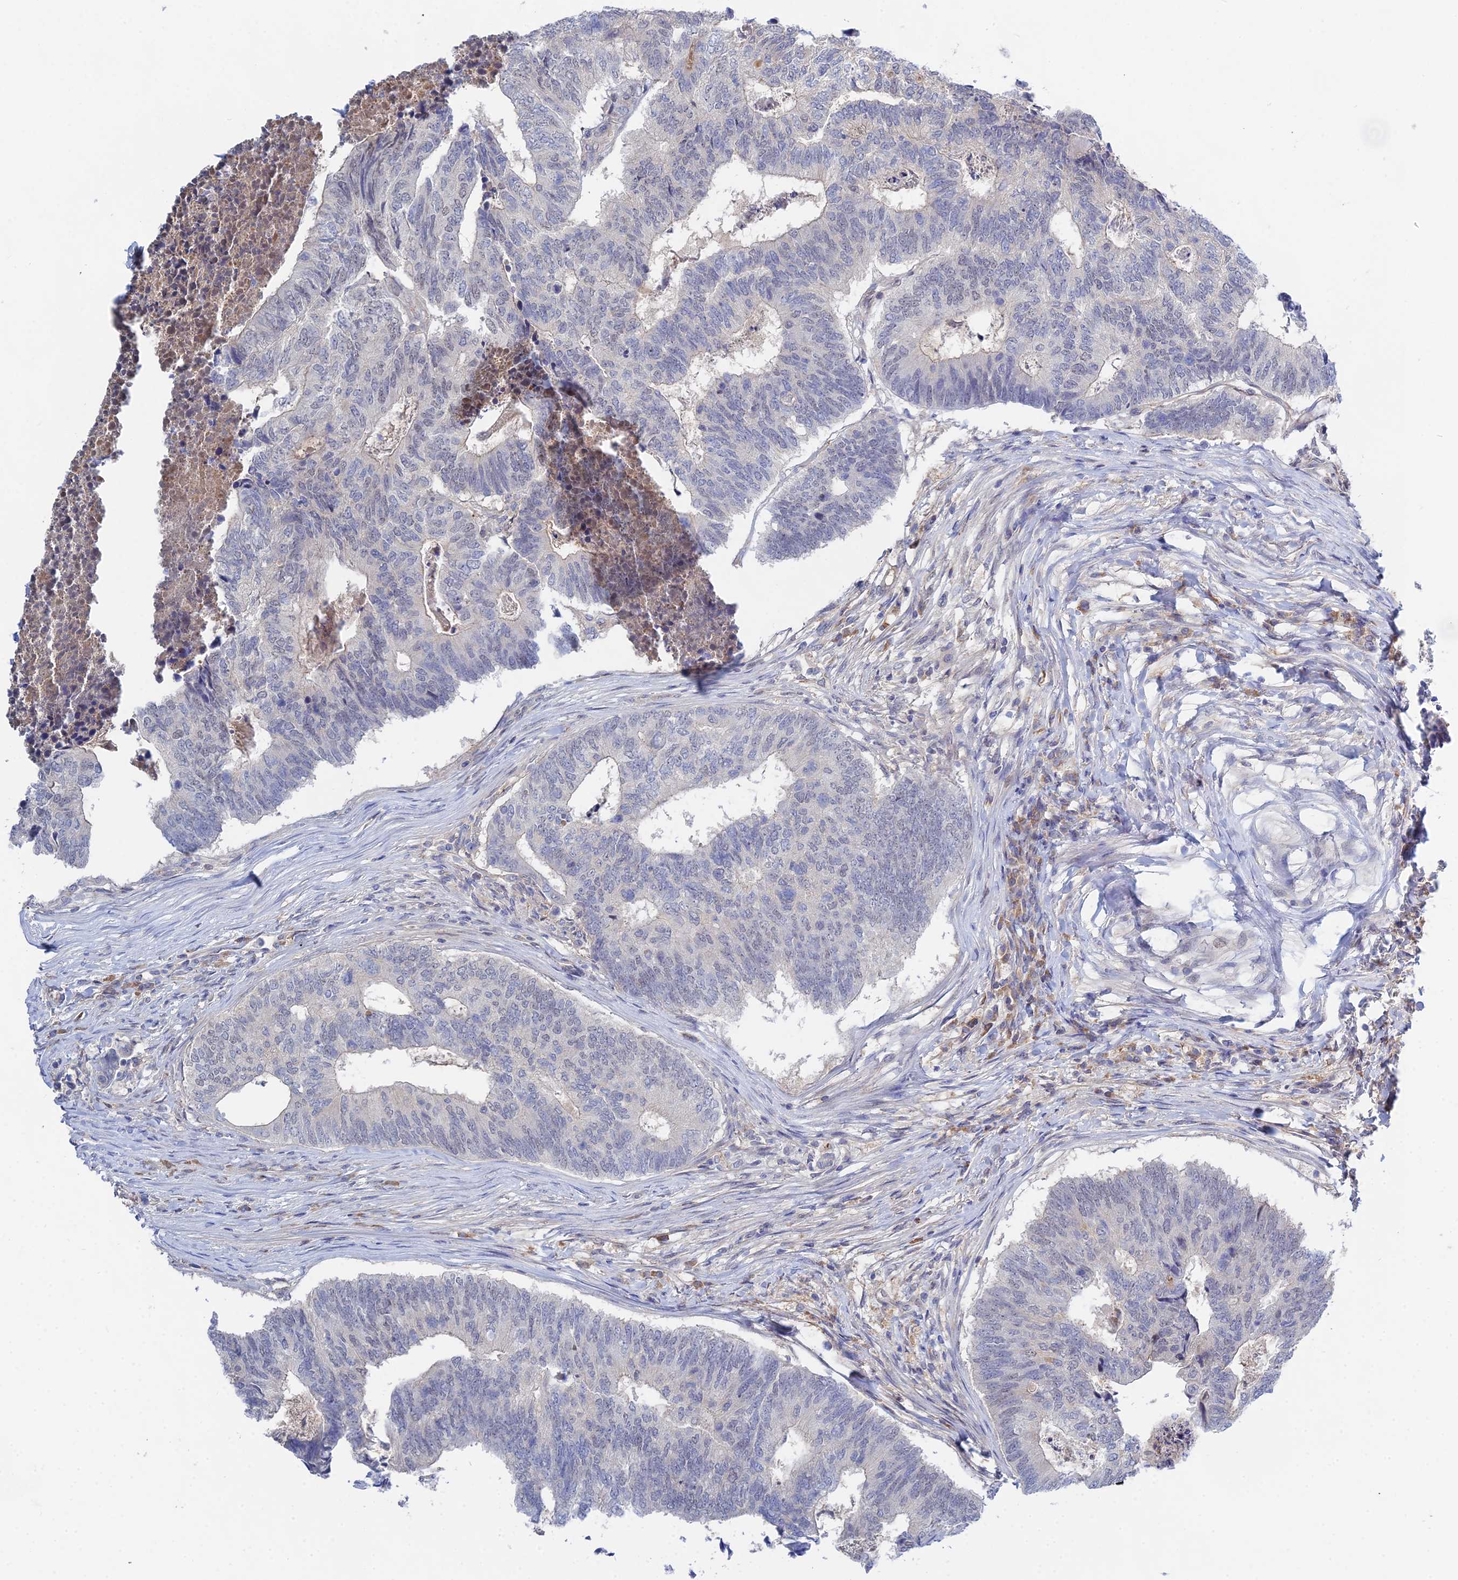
{"staining": {"intensity": "negative", "quantity": "none", "location": "none"}, "tissue": "colorectal cancer", "cell_type": "Tumor cells", "image_type": "cancer", "snomed": [{"axis": "morphology", "description": "Adenocarcinoma, NOS"}, {"axis": "topography", "description": "Colon"}], "caption": "The immunohistochemistry (IHC) image has no significant positivity in tumor cells of colorectal adenocarcinoma tissue.", "gene": "DNAH14", "patient": {"sex": "female", "age": 67}}